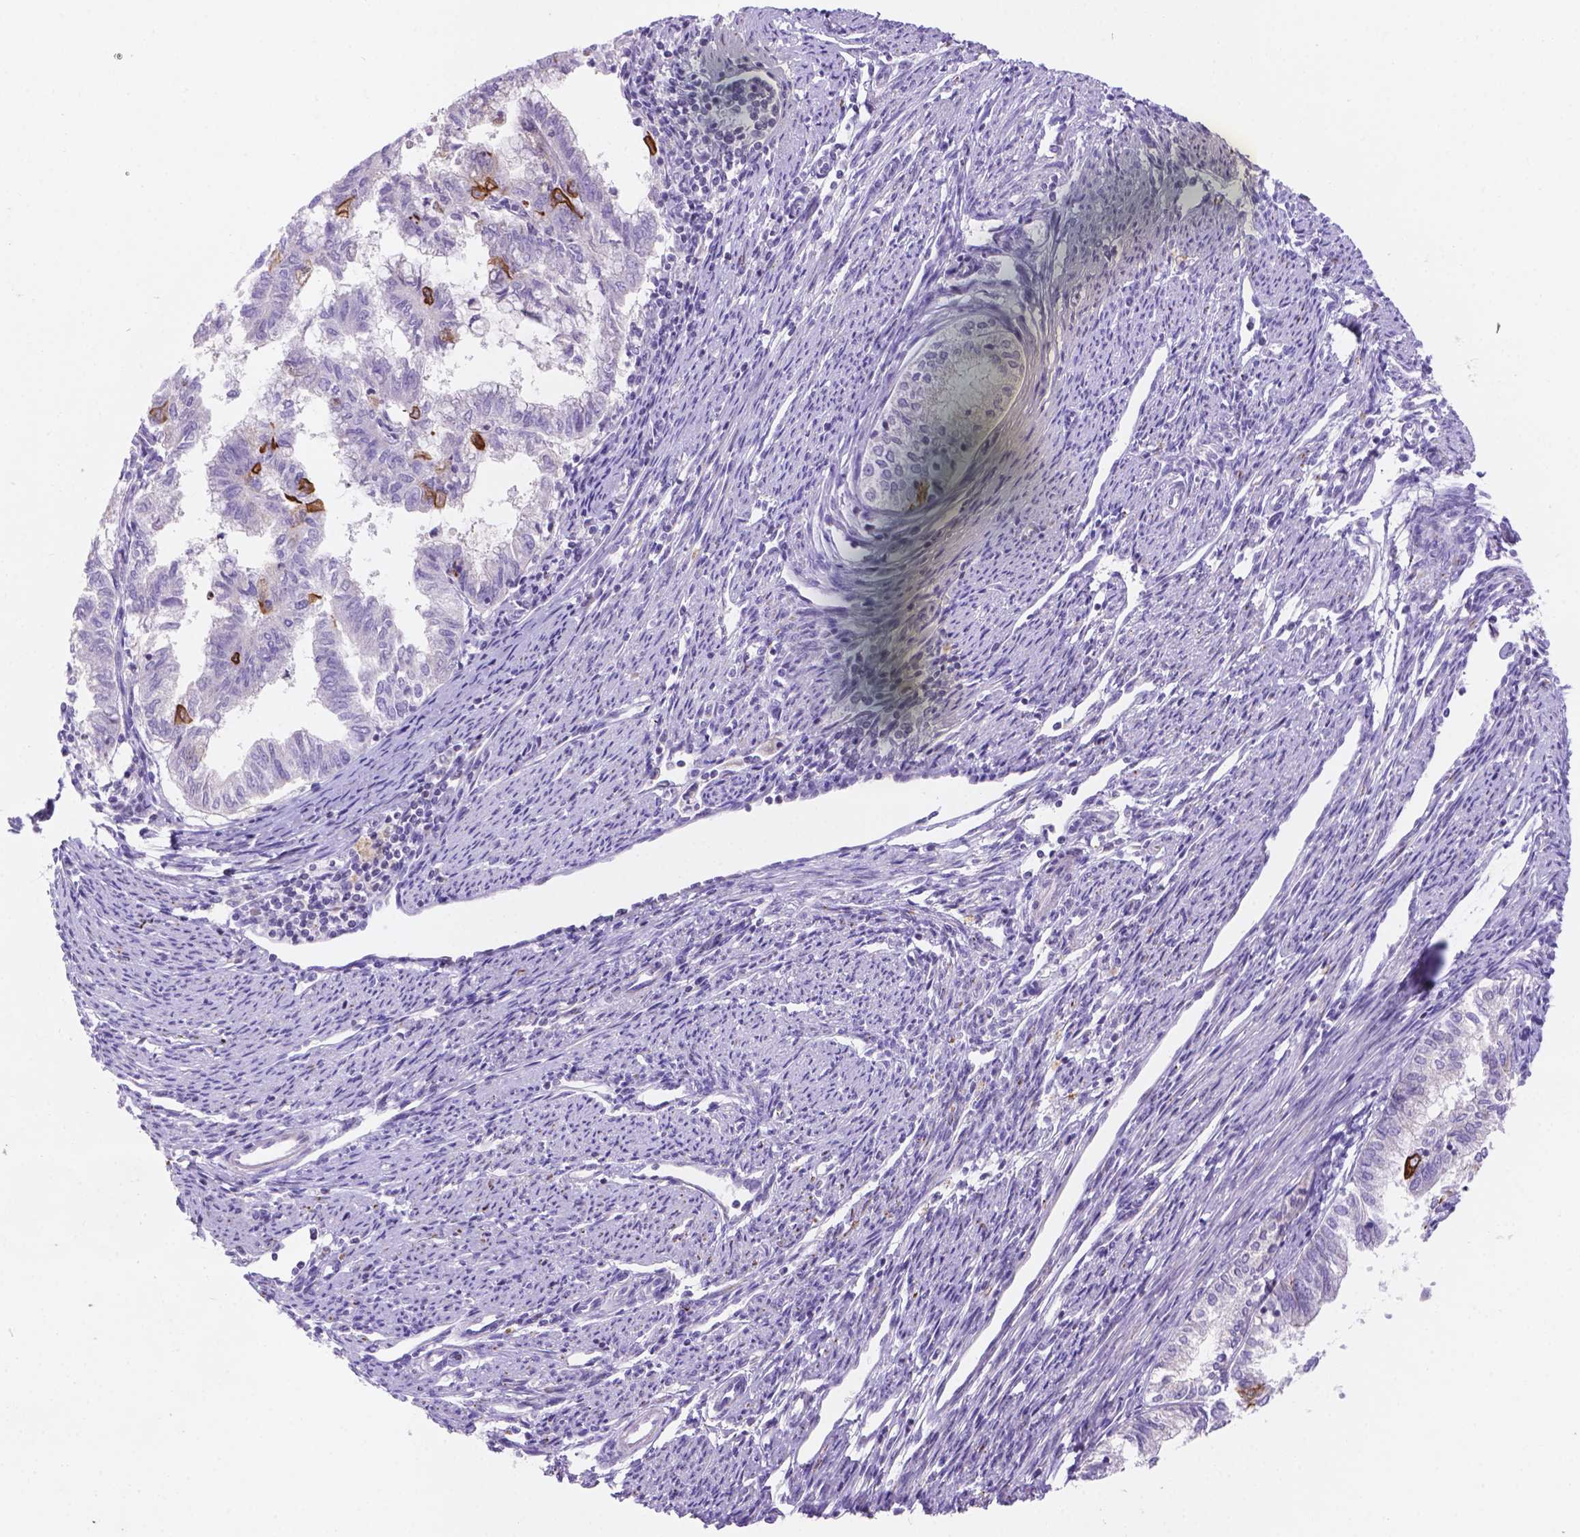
{"staining": {"intensity": "moderate", "quantity": "<25%", "location": "cytoplasmic/membranous"}, "tissue": "endometrial cancer", "cell_type": "Tumor cells", "image_type": "cancer", "snomed": [{"axis": "morphology", "description": "Adenocarcinoma, NOS"}, {"axis": "topography", "description": "Endometrium"}], "caption": "Endometrial cancer (adenocarcinoma) stained with a brown dye exhibits moderate cytoplasmic/membranous positive expression in about <25% of tumor cells.", "gene": "DMWD", "patient": {"sex": "female", "age": 79}}